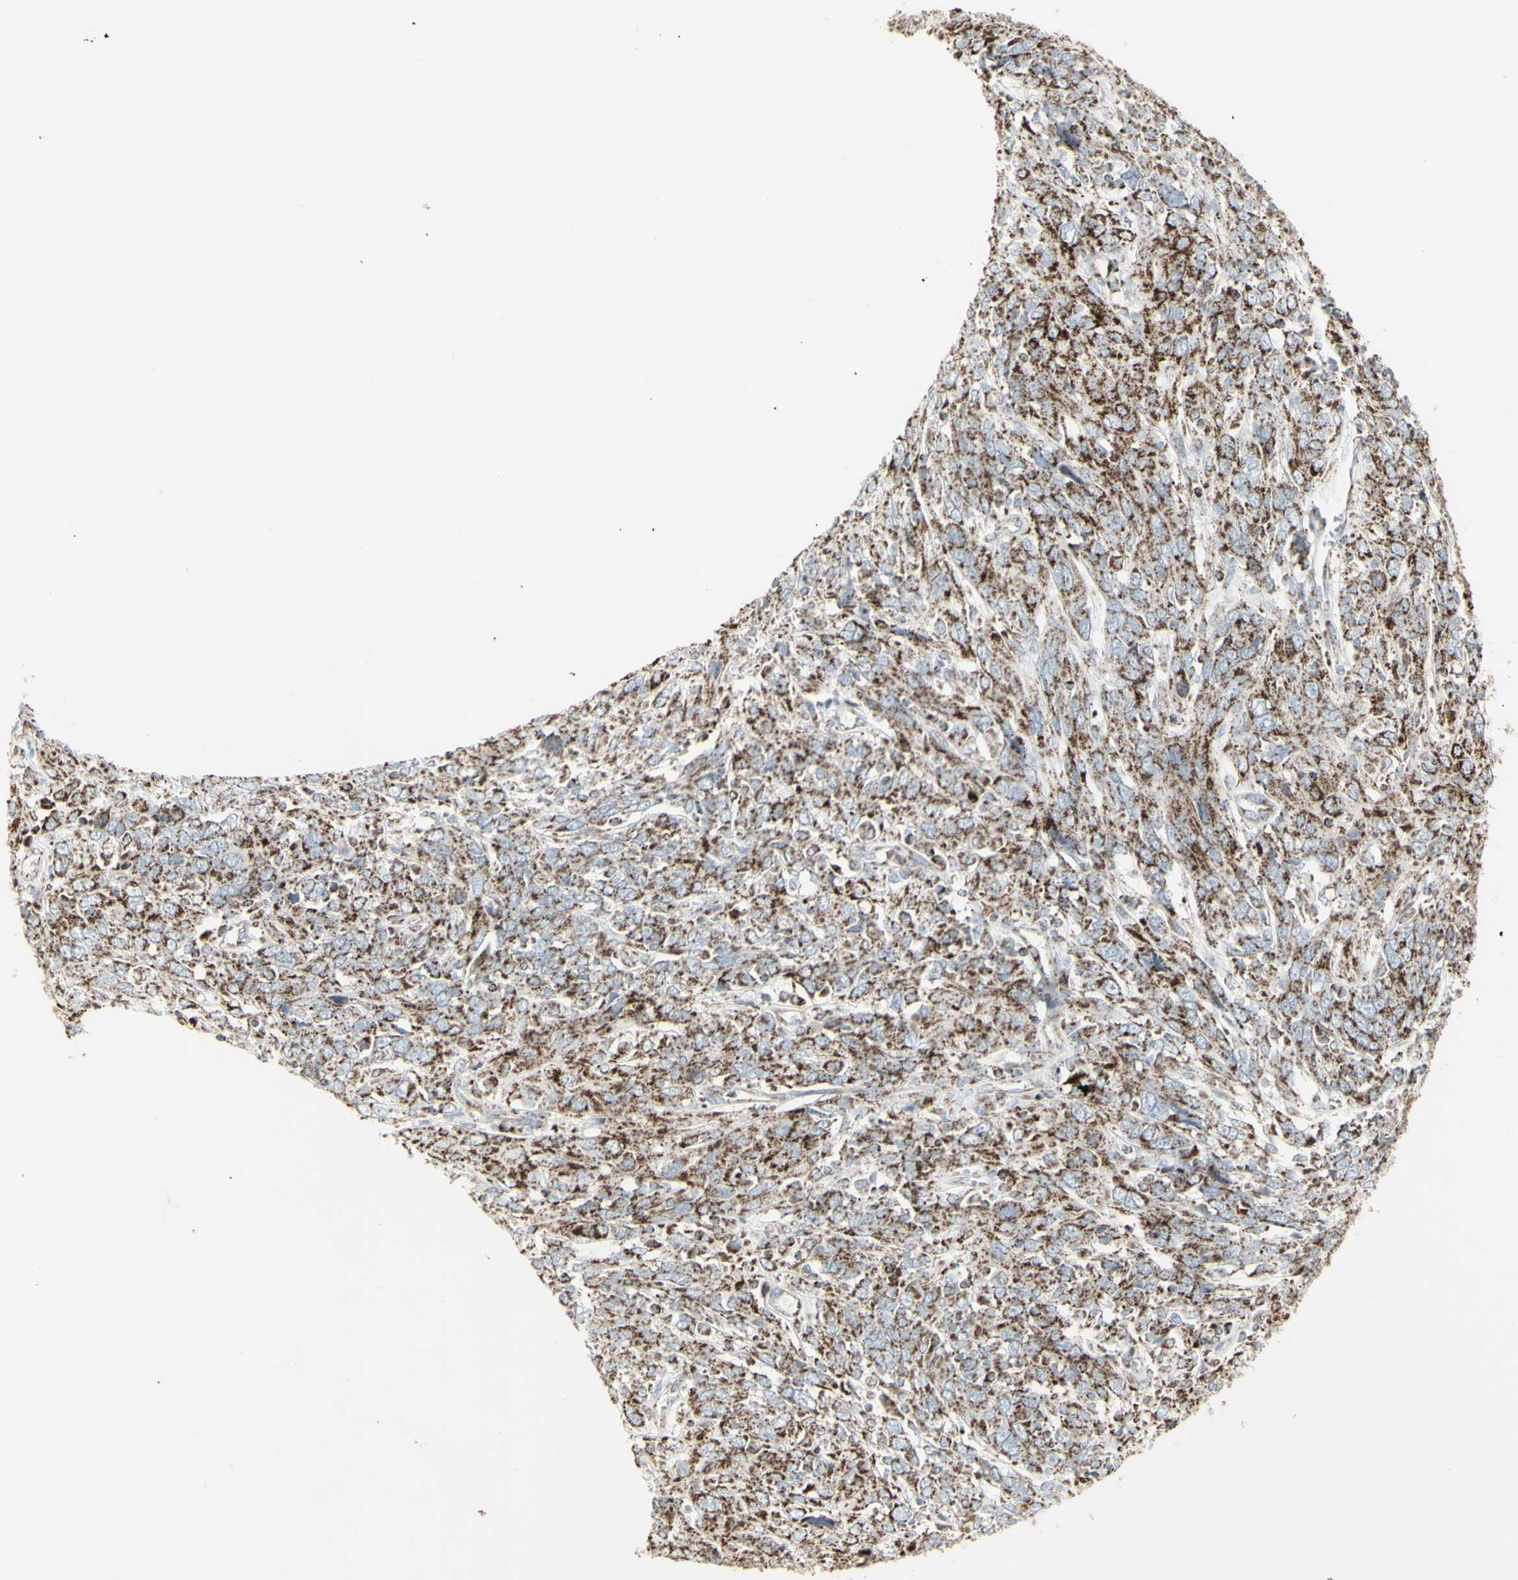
{"staining": {"intensity": "strong", "quantity": ">75%", "location": "cytoplasmic/membranous"}, "tissue": "cervical cancer", "cell_type": "Tumor cells", "image_type": "cancer", "snomed": [{"axis": "morphology", "description": "Squamous cell carcinoma, NOS"}, {"axis": "topography", "description": "Cervix"}], "caption": "Tumor cells demonstrate high levels of strong cytoplasmic/membranous staining in about >75% of cells in squamous cell carcinoma (cervical).", "gene": "PLGRKT", "patient": {"sex": "female", "age": 46}}